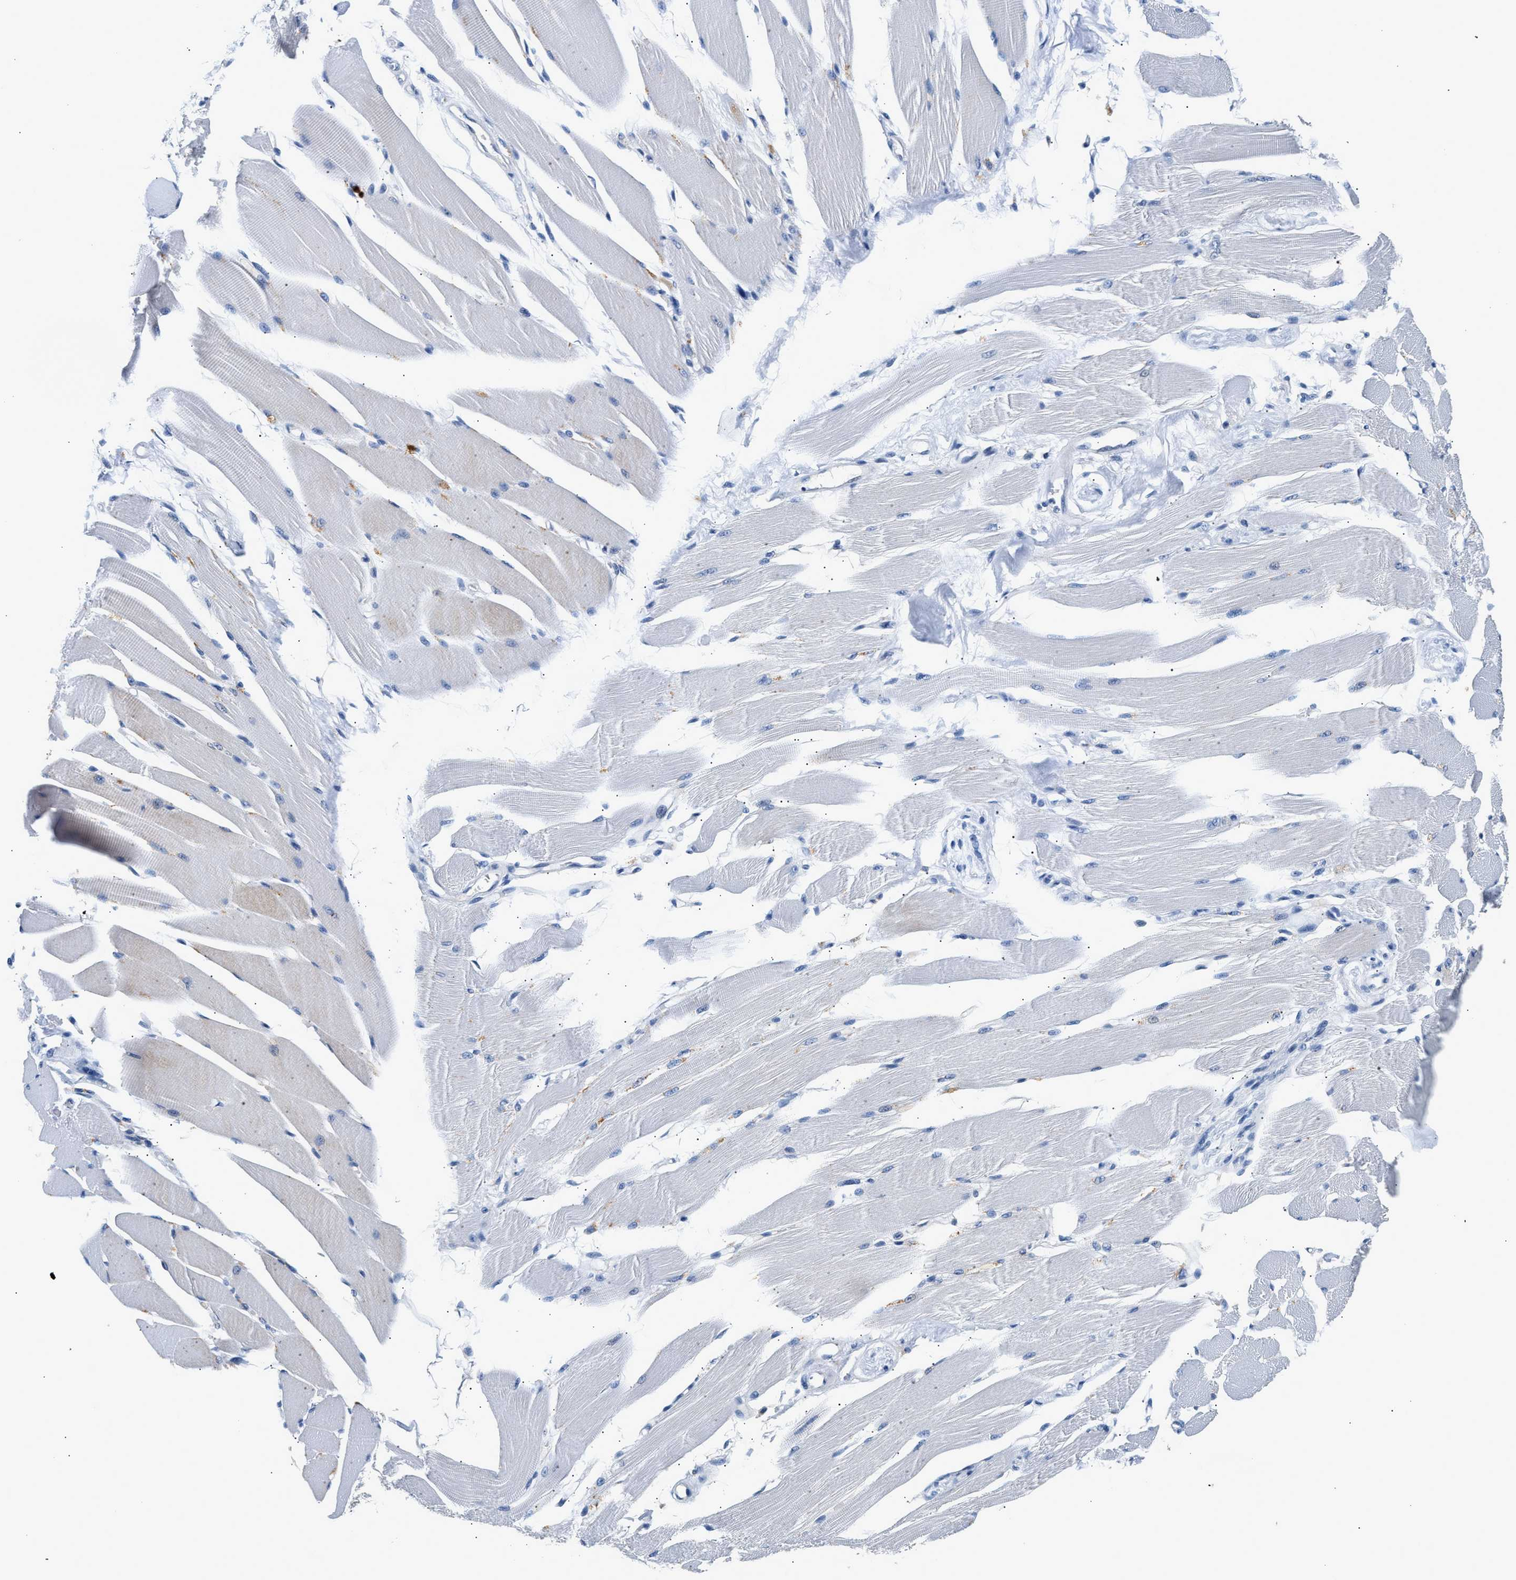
{"staining": {"intensity": "moderate", "quantity": "<25%", "location": "cytoplasmic/membranous"}, "tissue": "skeletal muscle", "cell_type": "Myocytes", "image_type": "normal", "snomed": [{"axis": "morphology", "description": "Normal tissue, NOS"}, {"axis": "topography", "description": "Skeletal muscle"}, {"axis": "topography", "description": "Peripheral nerve tissue"}], "caption": "Skeletal muscle stained with a brown dye exhibits moderate cytoplasmic/membranous positive expression in approximately <25% of myocytes.", "gene": "MED22", "patient": {"sex": "female", "age": 84}}